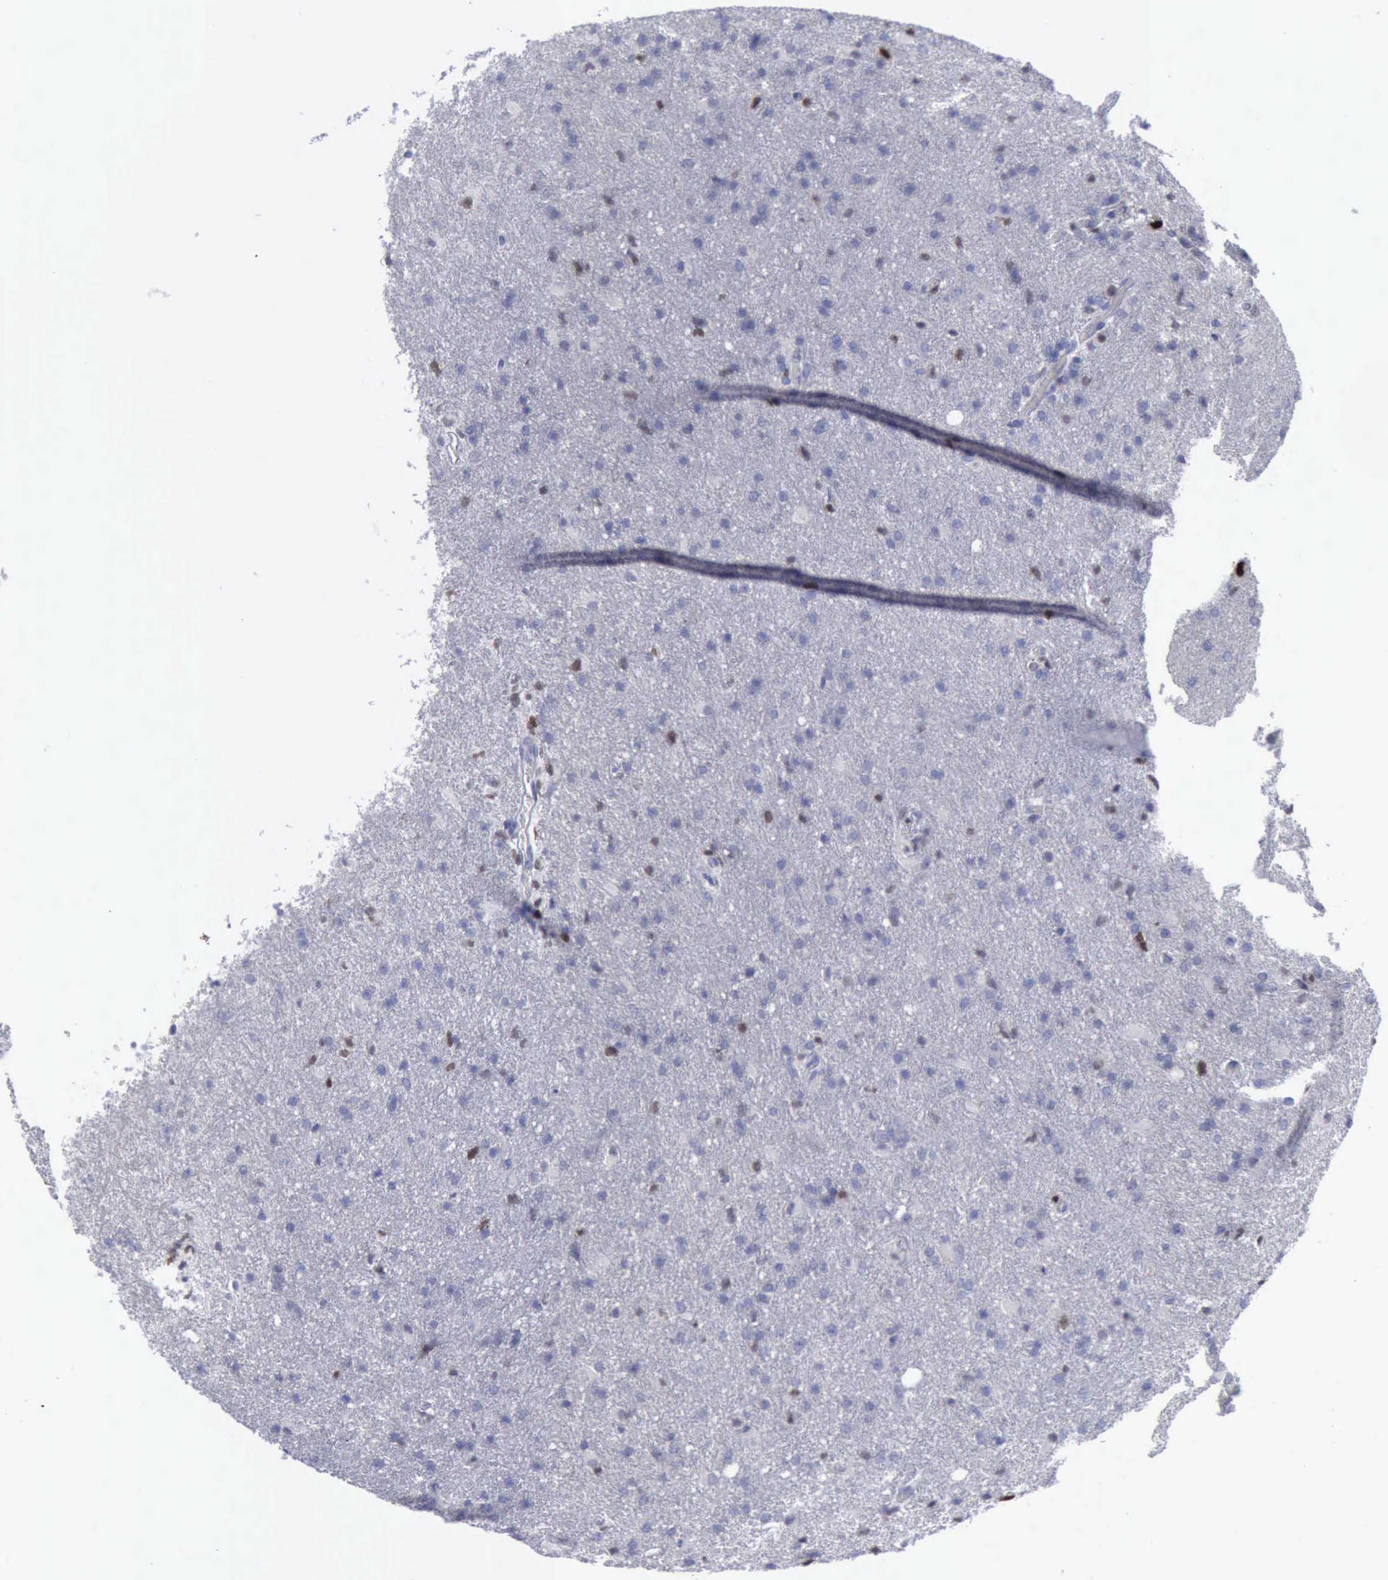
{"staining": {"intensity": "negative", "quantity": "none", "location": "none"}, "tissue": "glioma", "cell_type": "Tumor cells", "image_type": "cancer", "snomed": [{"axis": "morphology", "description": "Glioma, malignant, High grade"}, {"axis": "topography", "description": "Brain"}], "caption": "The micrograph demonstrates no staining of tumor cells in glioma.", "gene": "SATB2", "patient": {"sex": "male", "age": 68}}